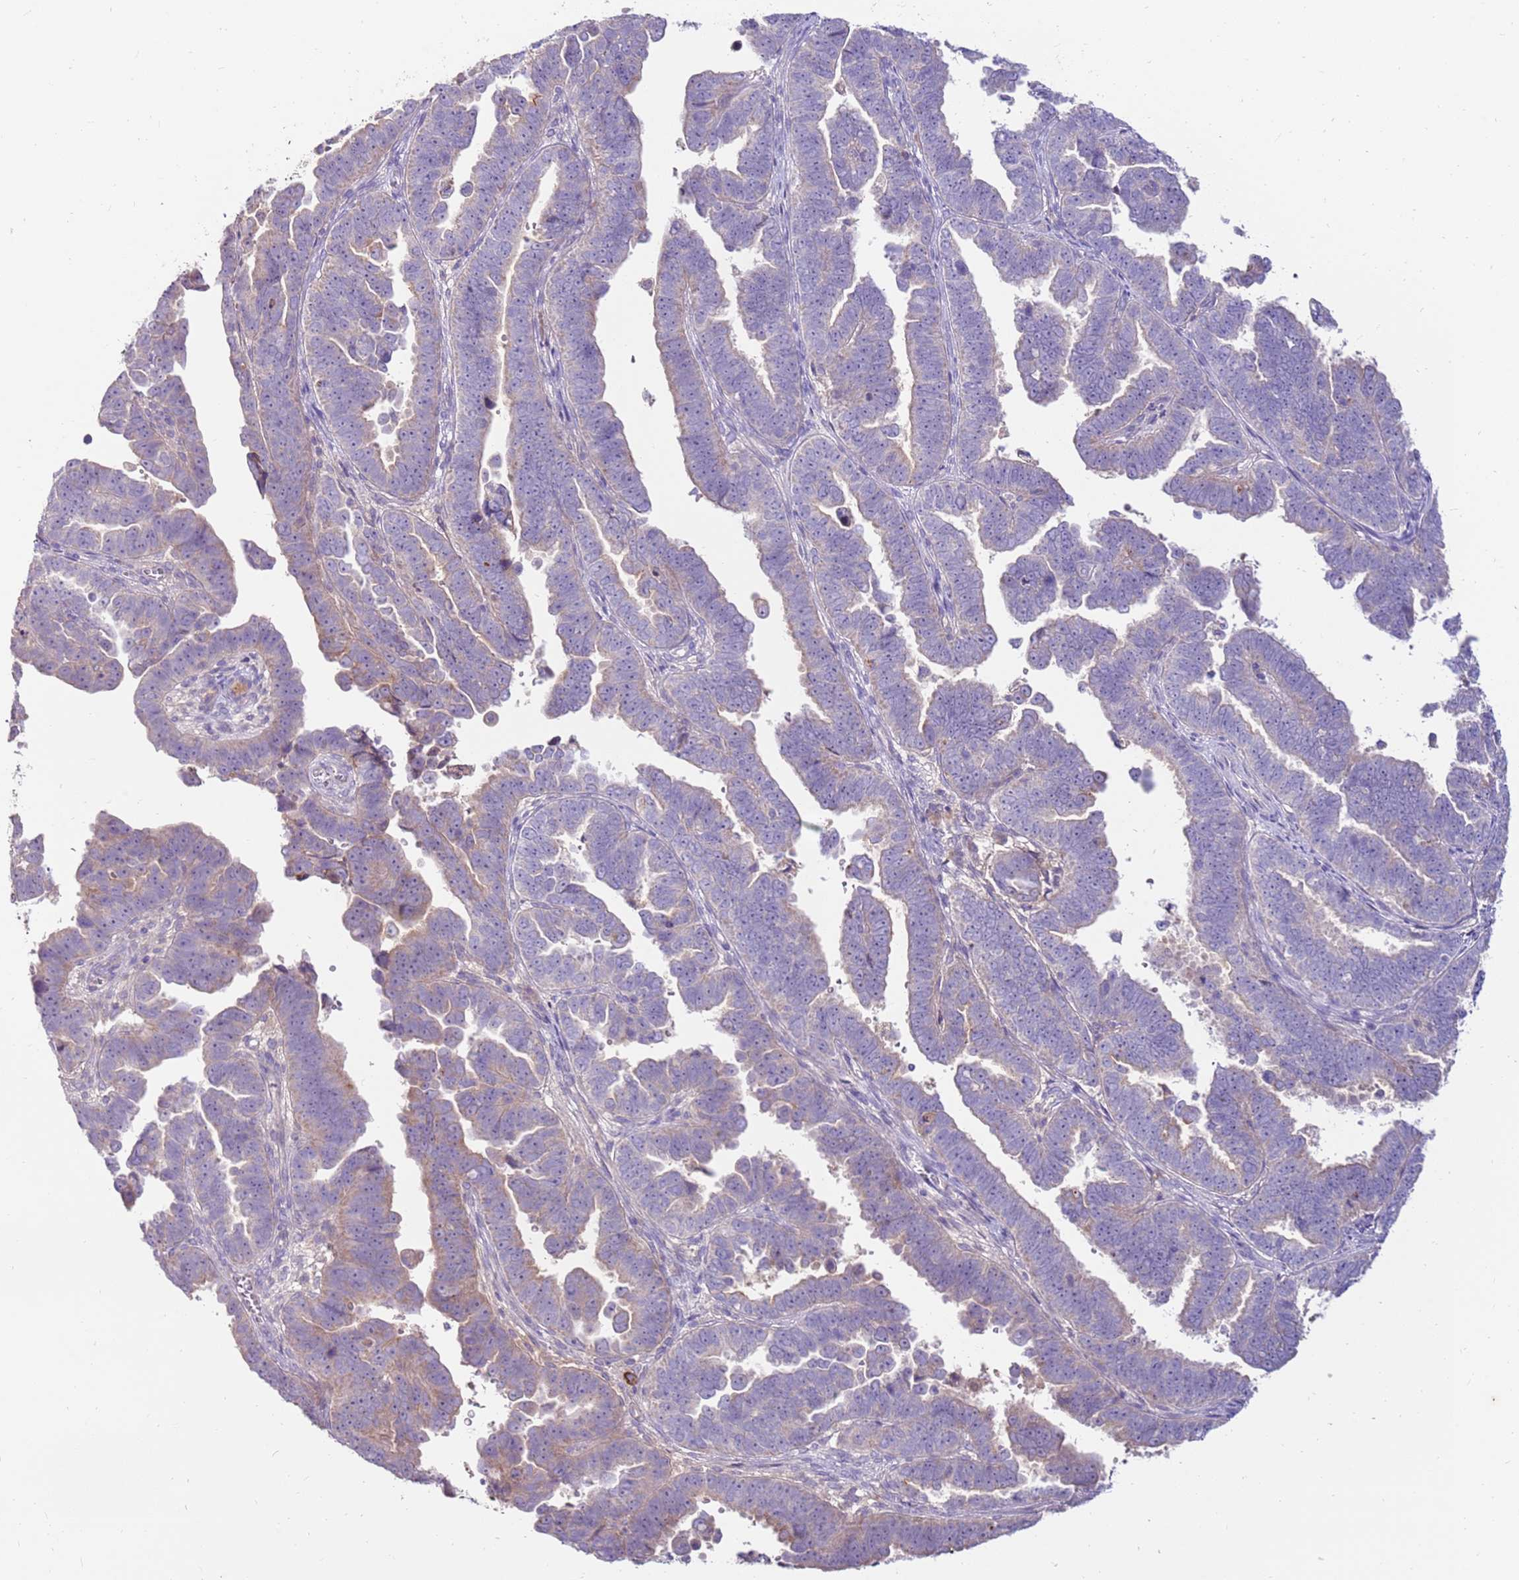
{"staining": {"intensity": "weak", "quantity": "<25%", "location": "cytoplasmic/membranous"}, "tissue": "endometrial cancer", "cell_type": "Tumor cells", "image_type": "cancer", "snomed": [{"axis": "morphology", "description": "Adenocarcinoma, NOS"}, {"axis": "topography", "description": "Endometrium"}], "caption": "IHC histopathology image of human endometrial cancer stained for a protein (brown), which displays no staining in tumor cells. (DAB immunohistochemistry (IHC), high magnification).", "gene": "SLC44A4", "patient": {"sex": "female", "age": 75}}